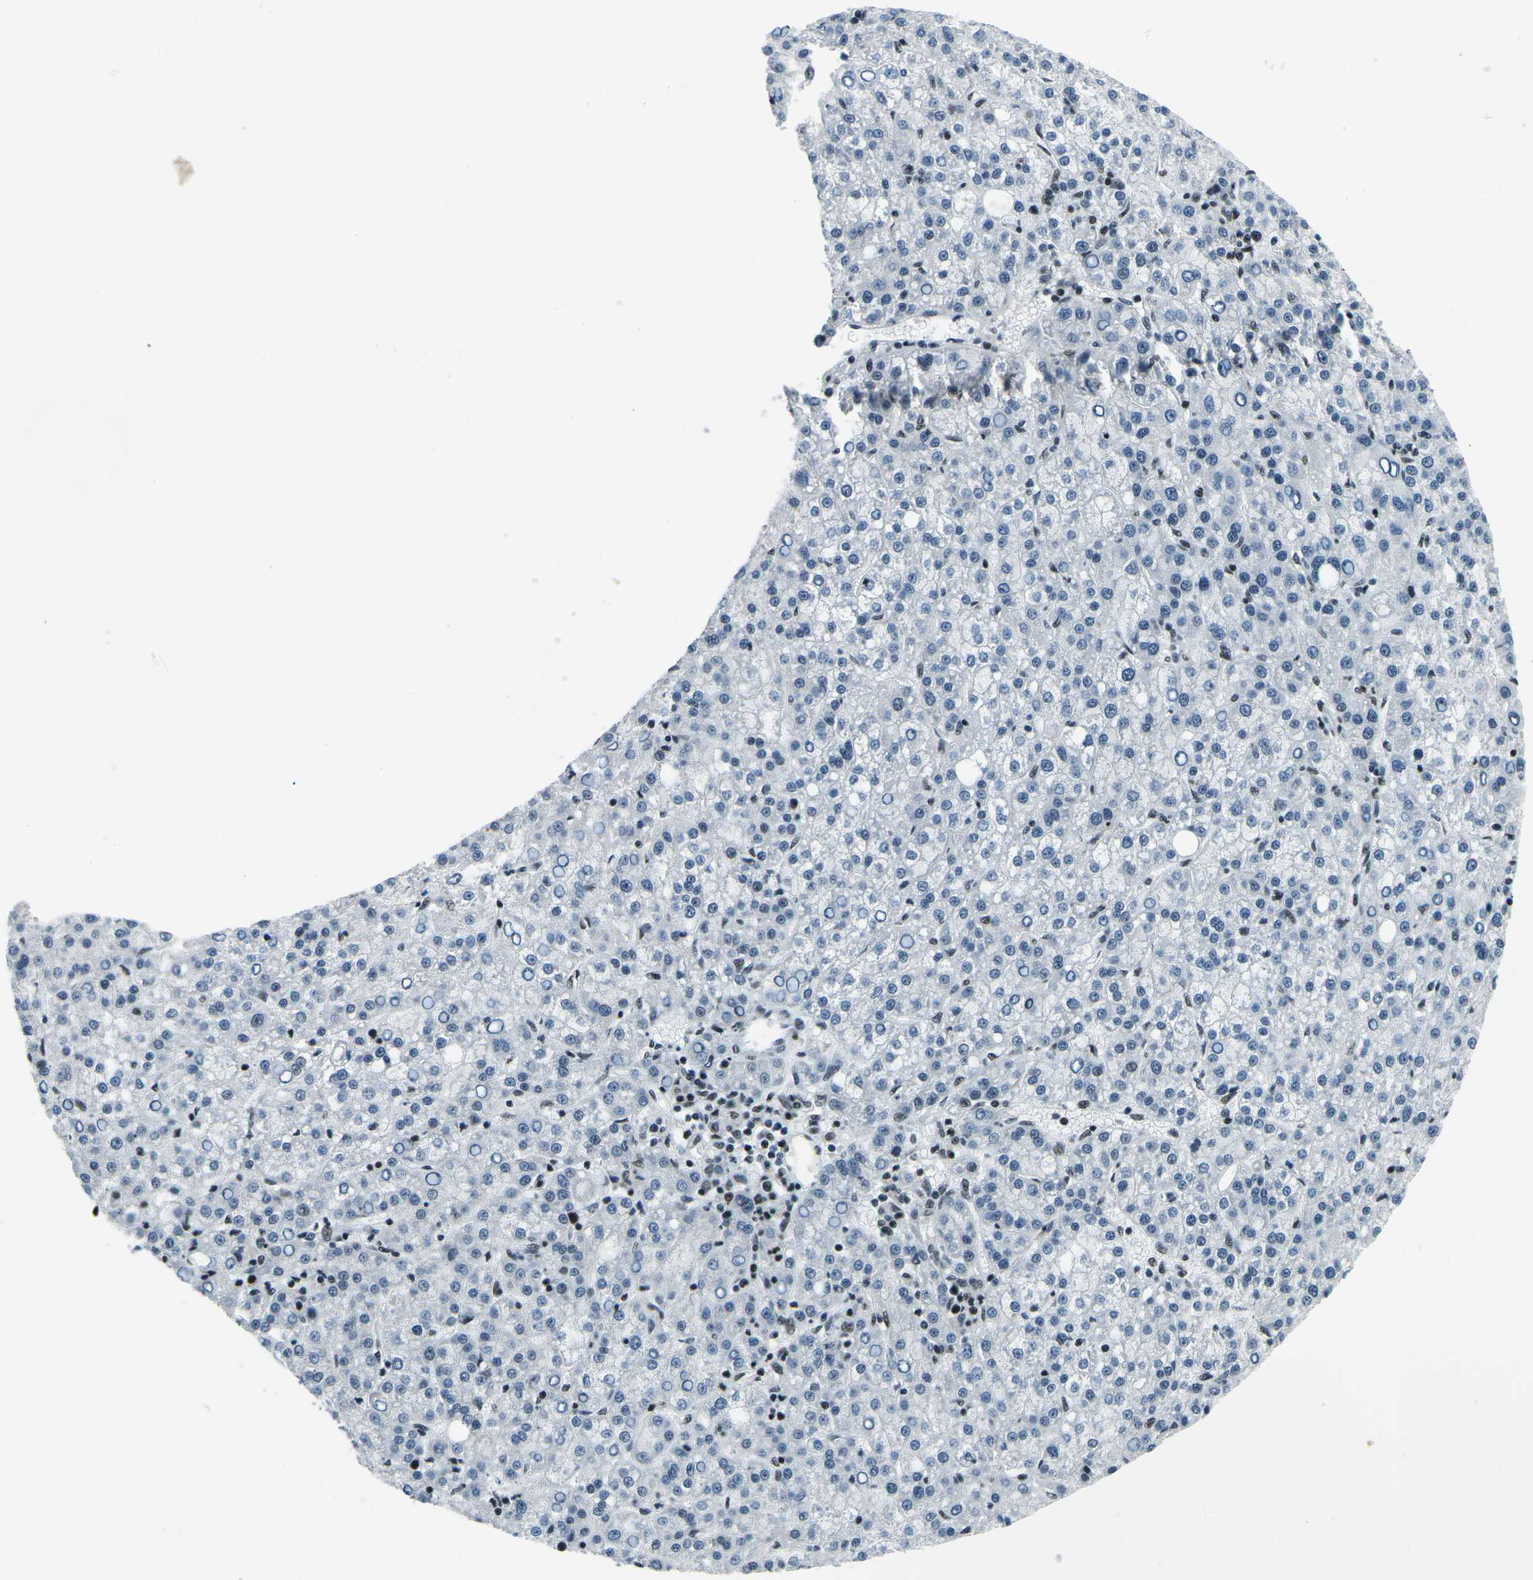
{"staining": {"intensity": "negative", "quantity": "none", "location": "none"}, "tissue": "liver cancer", "cell_type": "Tumor cells", "image_type": "cancer", "snomed": [{"axis": "morphology", "description": "Carcinoma, Hepatocellular, NOS"}, {"axis": "topography", "description": "Liver"}], "caption": "Micrograph shows no protein positivity in tumor cells of liver cancer tissue.", "gene": "RBL2", "patient": {"sex": "female", "age": 58}}